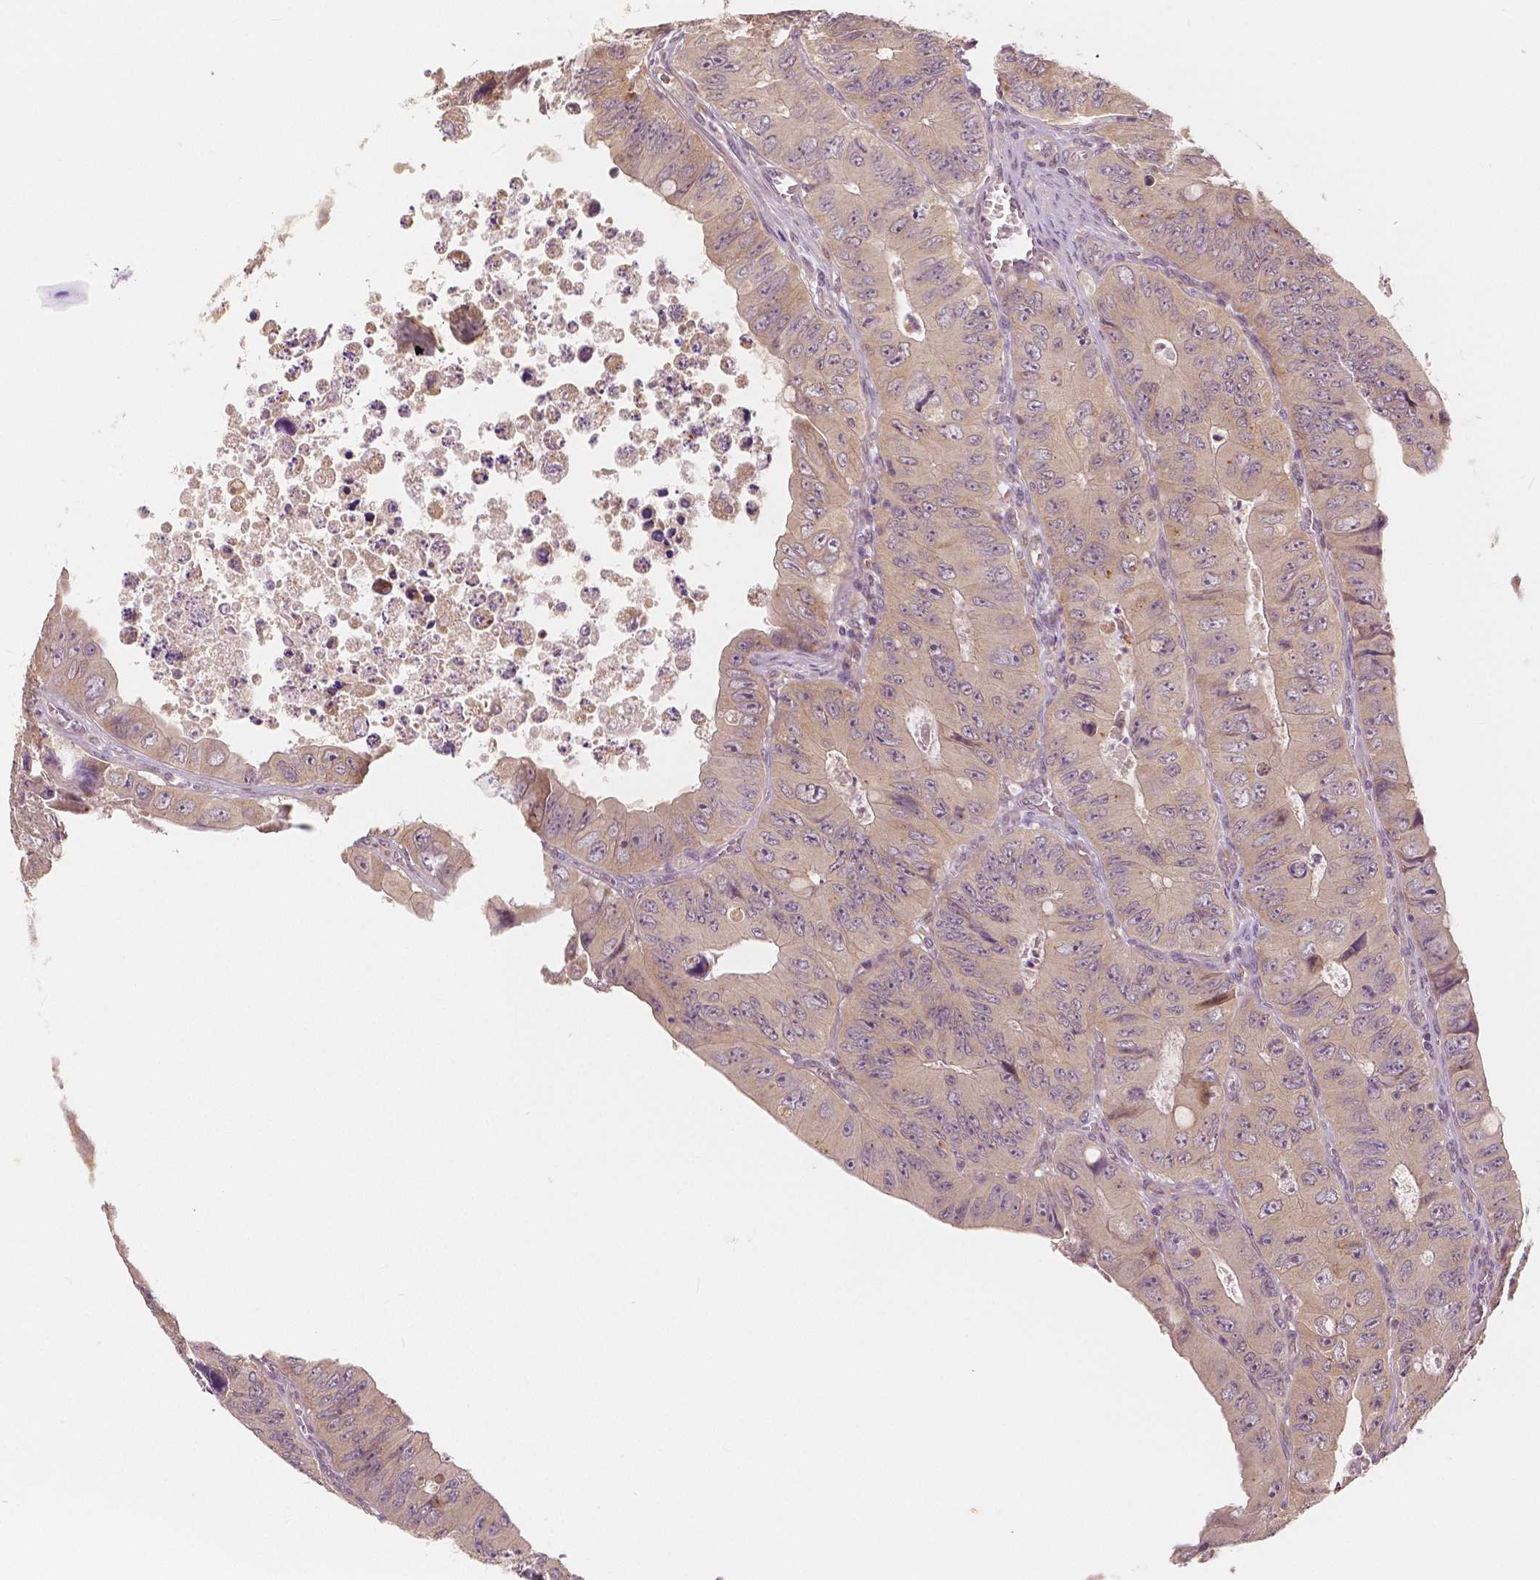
{"staining": {"intensity": "weak", "quantity": ">75%", "location": "cytoplasmic/membranous"}, "tissue": "colorectal cancer", "cell_type": "Tumor cells", "image_type": "cancer", "snomed": [{"axis": "morphology", "description": "Adenocarcinoma, NOS"}, {"axis": "topography", "description": "Colon"}], "caption": "This is a photomicrograph of immunohistochemistry staining of adenocarcinoma (colorectal), which shows weak staining in the cytoplasmic/membranous of tumor cells.", "gene": "SNX12", "patient": {"sex": "female", "age": 84}}